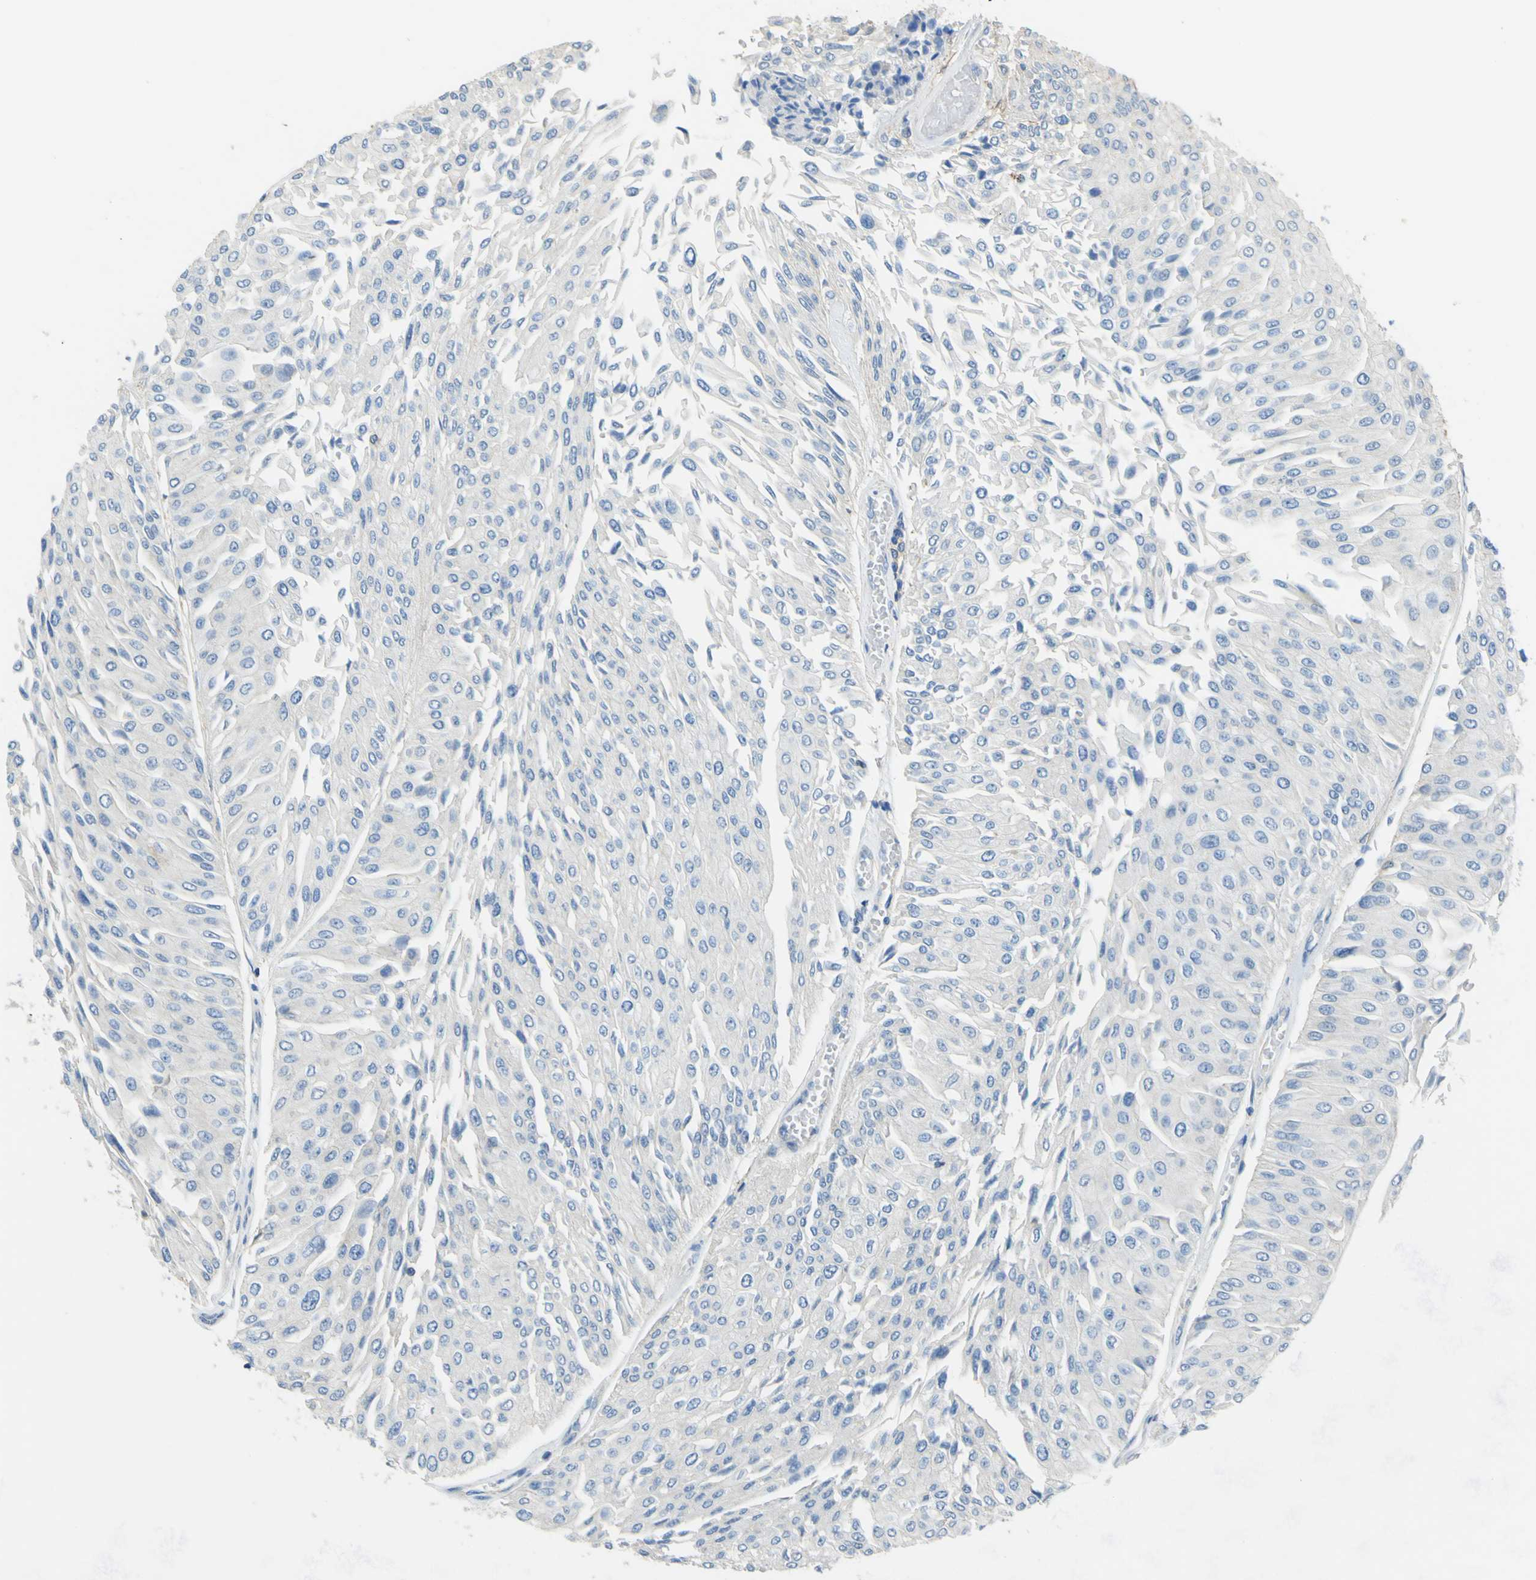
{"staining": {"intensity": "negative", "quantity": "none", "location": "none"}, "tissue": "urothelial cancer", "cell_type": "Tumor cells", "image_type": "cancer", "snomed": [{"axis": "morphology", "description": "Urothelial carcinoma, Low grade"}, {"axis": "topography", "description": "Urinary bladder"}], "caption": "Immunohistochemistry micrograph of human low-grade urothelial carcinoma stained for a protein (brown), which reveals no expression in tumor cells.", "gene": "OGN", "patient": {"sex": "male", "age": 67}}